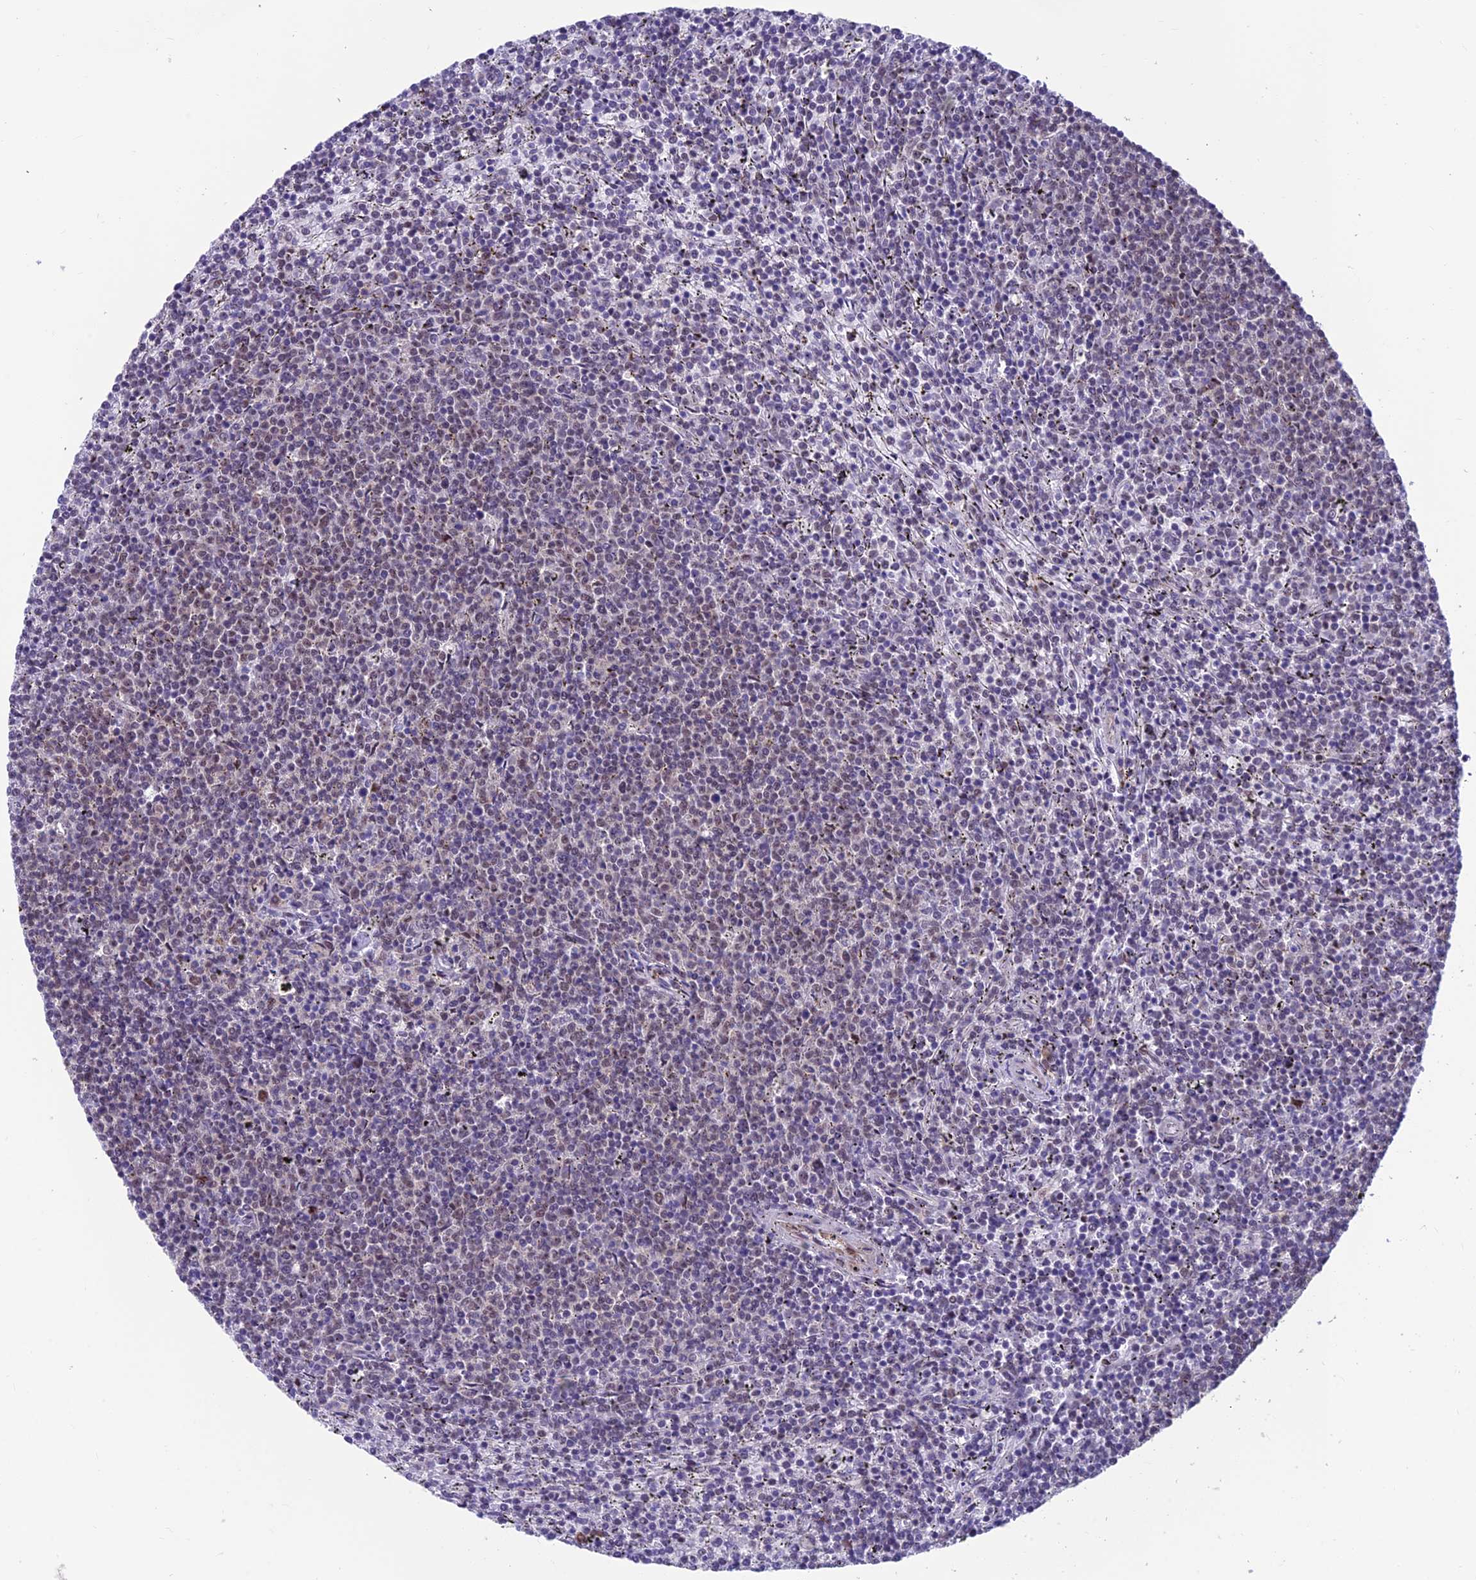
{"staining": {"intensity": "negative", "quantity": "none", "location": "none"}, "tissue": "lymphoma", "cell_type": "Tumor cells", "image_type": "cancer", "snomed": [{"axis": "morphology", "description": "Malignant lymphoma, non-Hodgkin's type, Low grade"}, {"axis": "topography", "description": "Spleen"}], "caption": "High magnification brightfield microscopy of low-grade malignant lymphoma, non-Hodgkin's type stained with DAB (brown) and counterstained with hematoxylin (blue): tumor cells show no significant staining. (Immunohistochemistry (ihc), brightfield microscopy, high magnification).", "gene": "KIAA1191", "patient": {"sex": "female", "age": 50}}